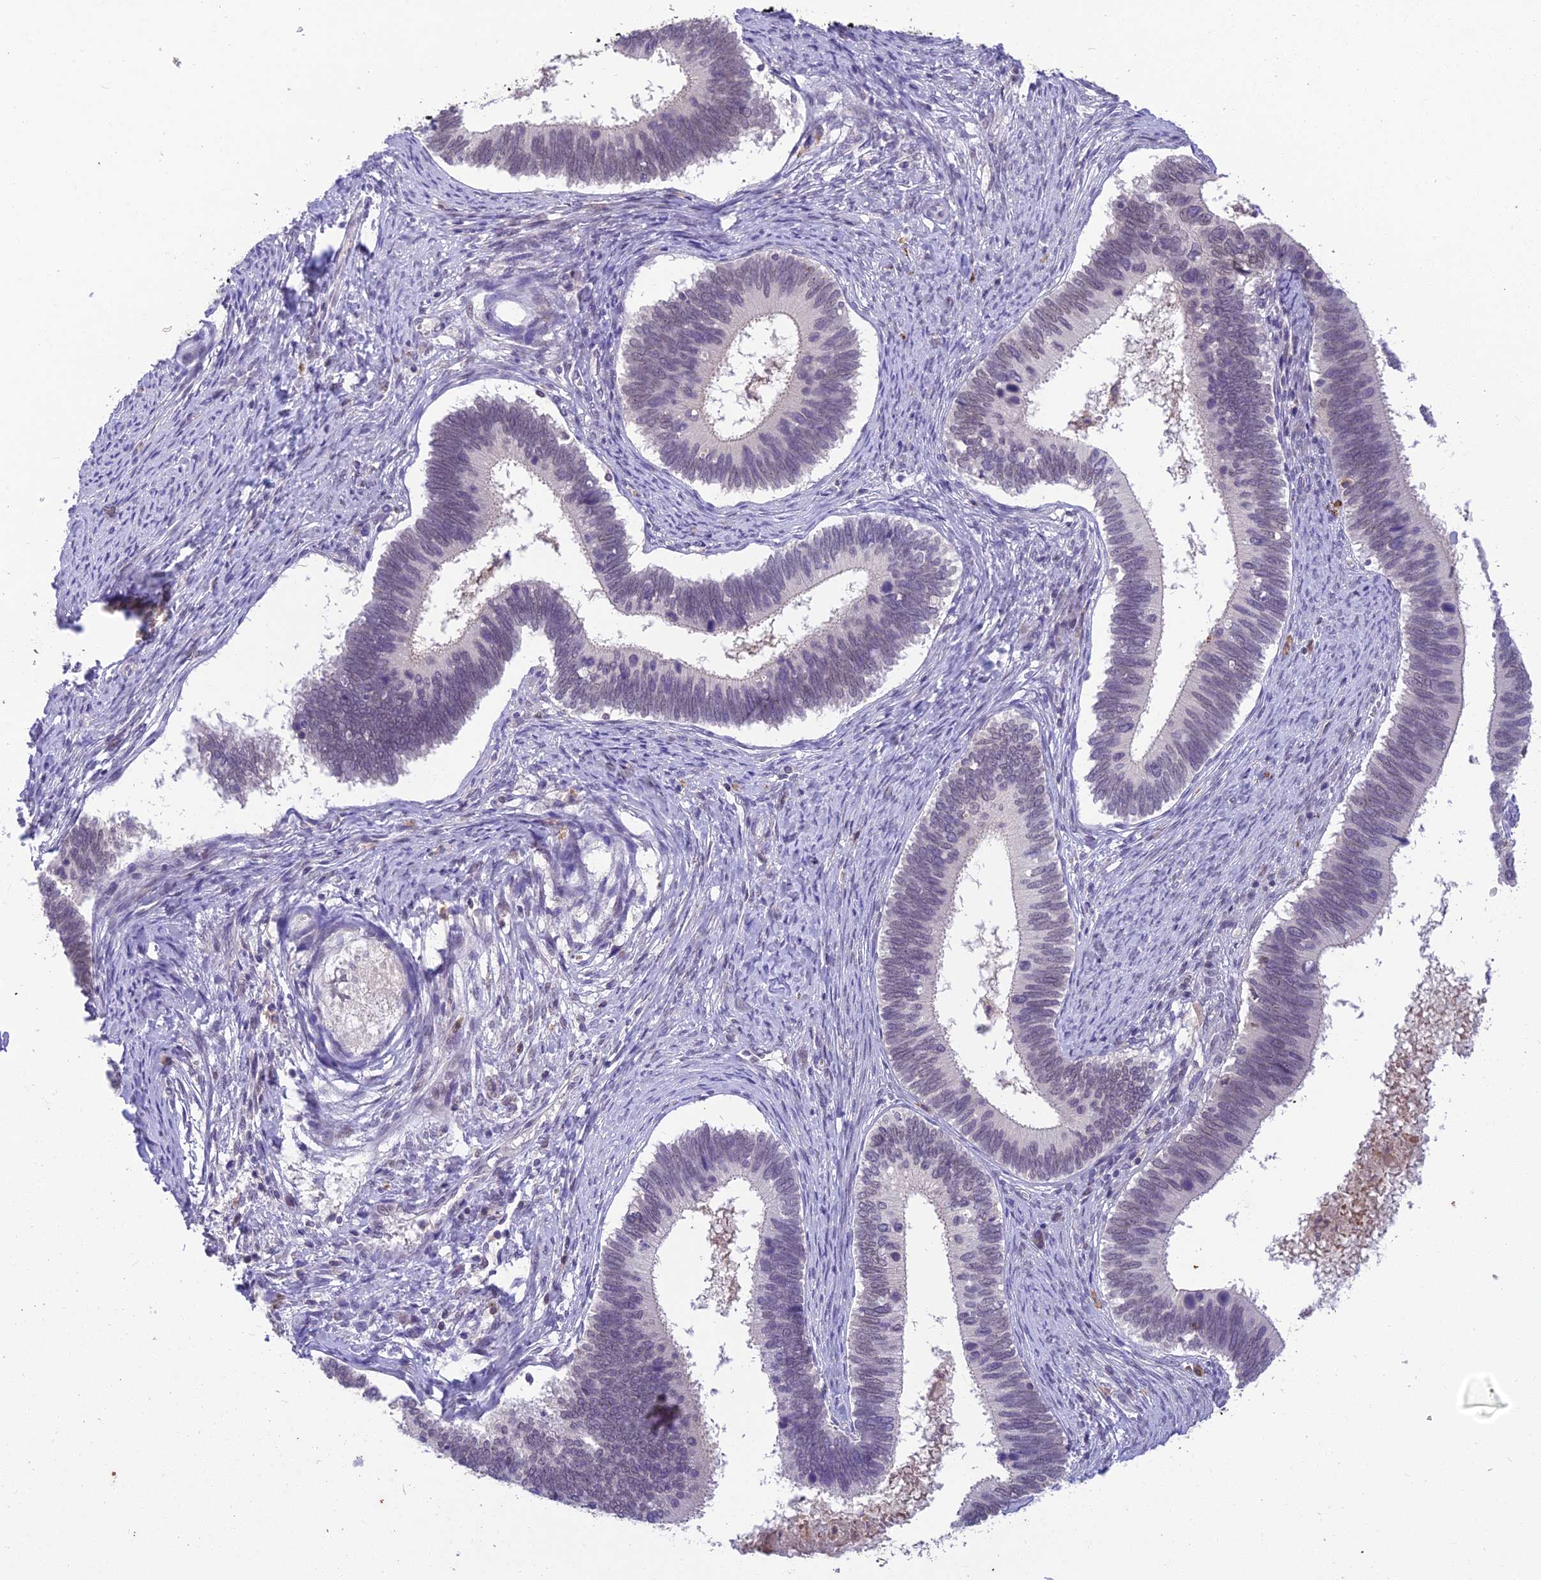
{"staining": {"intensity": "negative", "quantity": "none", "location": "none"}, "tissue": "cervical cancer", "cell_type": "Tumor cells", "image_type": "cancer", "snomed": [{"axis": "morphology", "description": "Adenocarcinoma, NOS"}, {"axis": "topography", "description": "Cervix"}], "caption": "This is an IHC image of human cervical cancer (adenocarcinoma). There is no positivity in tumor cells.", "gene": "BMT2", "patient": {"sex": "female", "age": 42}}